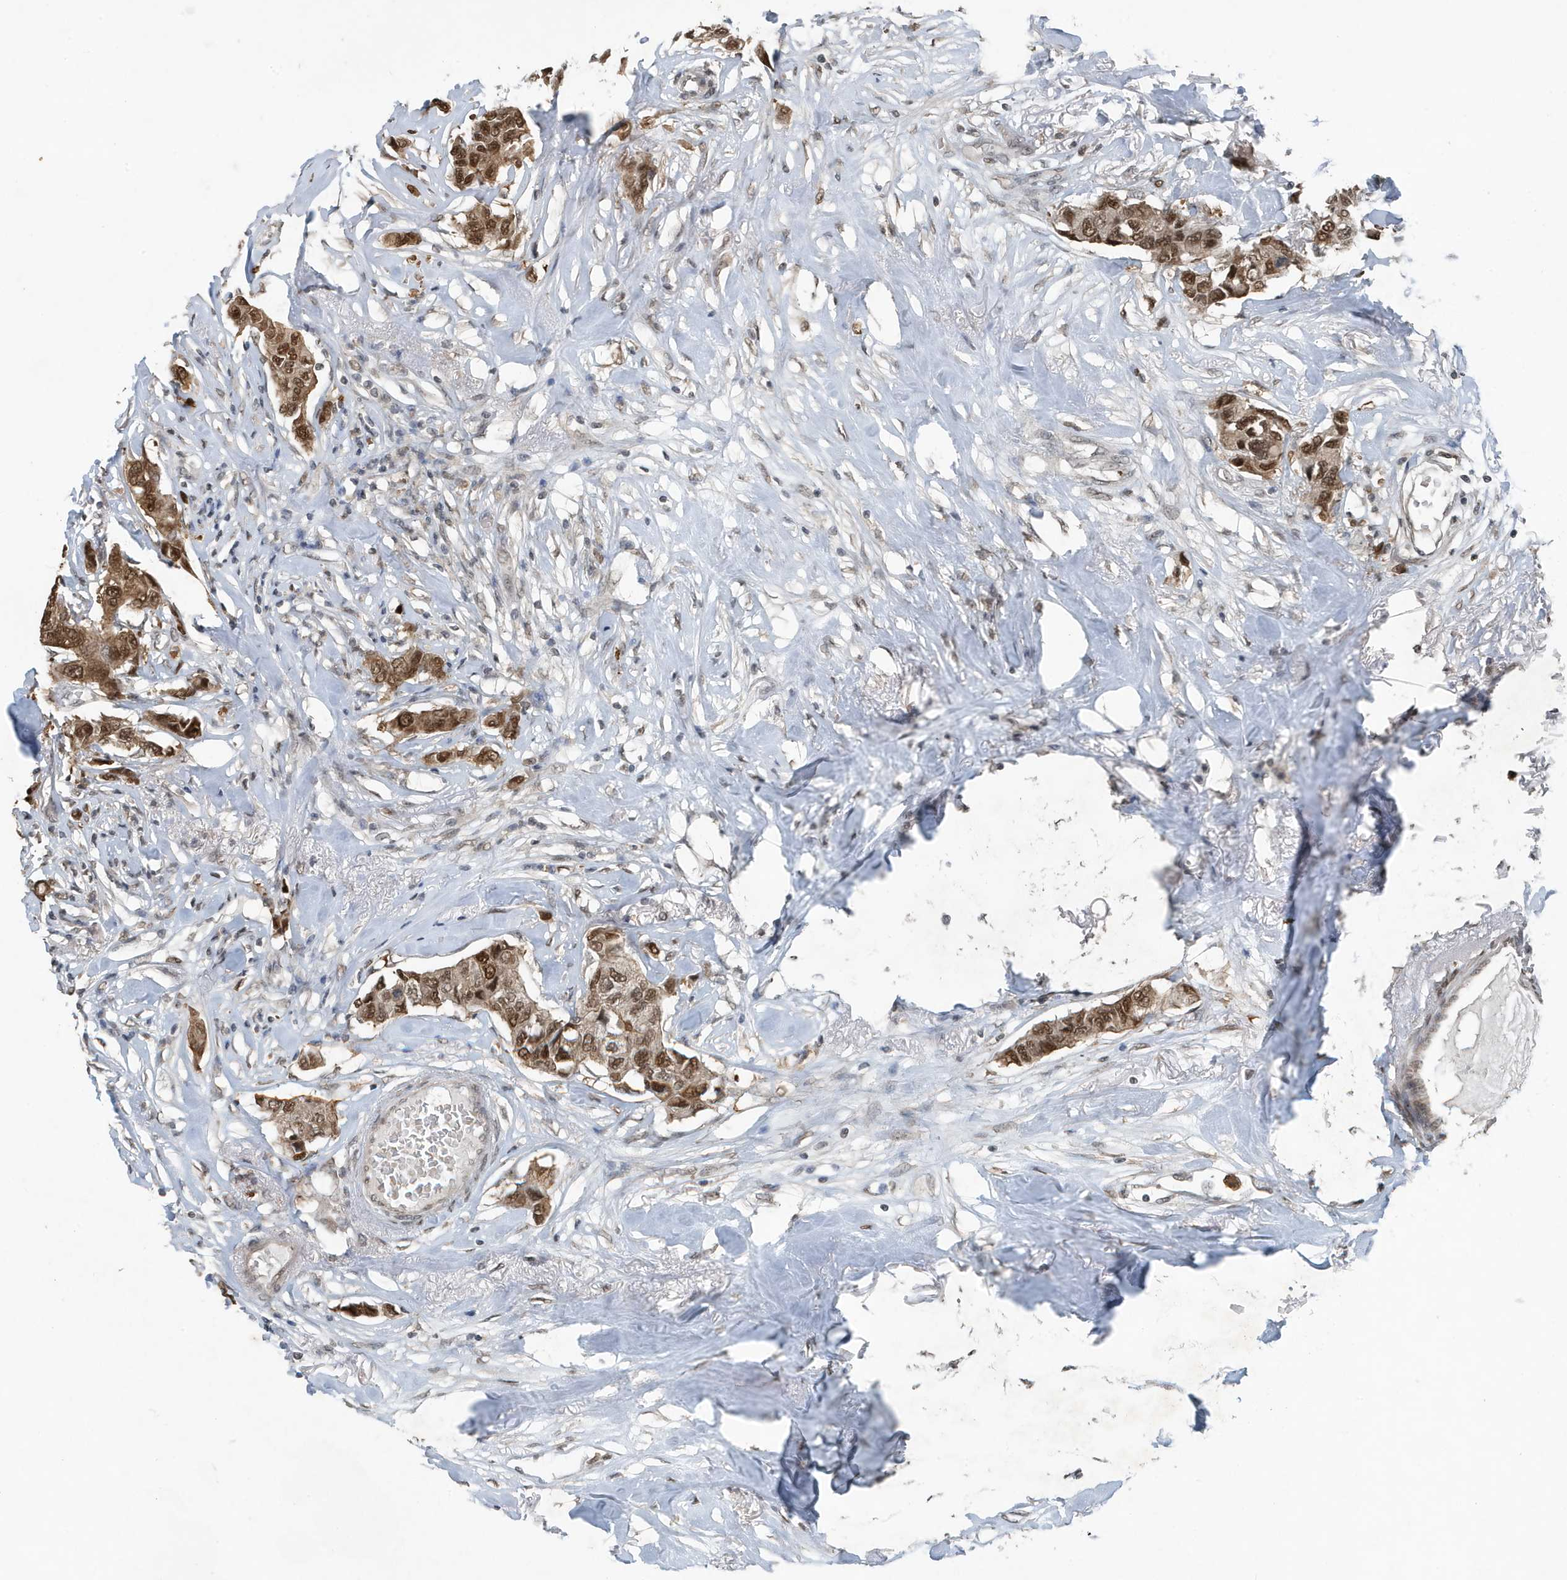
{"staining": {"intensity": "strong", "quantity": ">75%", "location": "cytoplasmic/membranous,nuclear"}, "tissue": "breast cancer", "cell_type": "Tumor cells", "image_type": "cancer", "snomed": [{"axis": "morphology", "description": "Duct carcinoma"}, {"axis": "topography", "description": "Breast"}], "caption": "A high amount of strong cytoplasmic/membranous and nuclear positivity is seen in approximately >75% of tumor cells in breast cancer tissue.", "gene": "HSPA1A", "patient": {"sex": "female", "age": 80}}